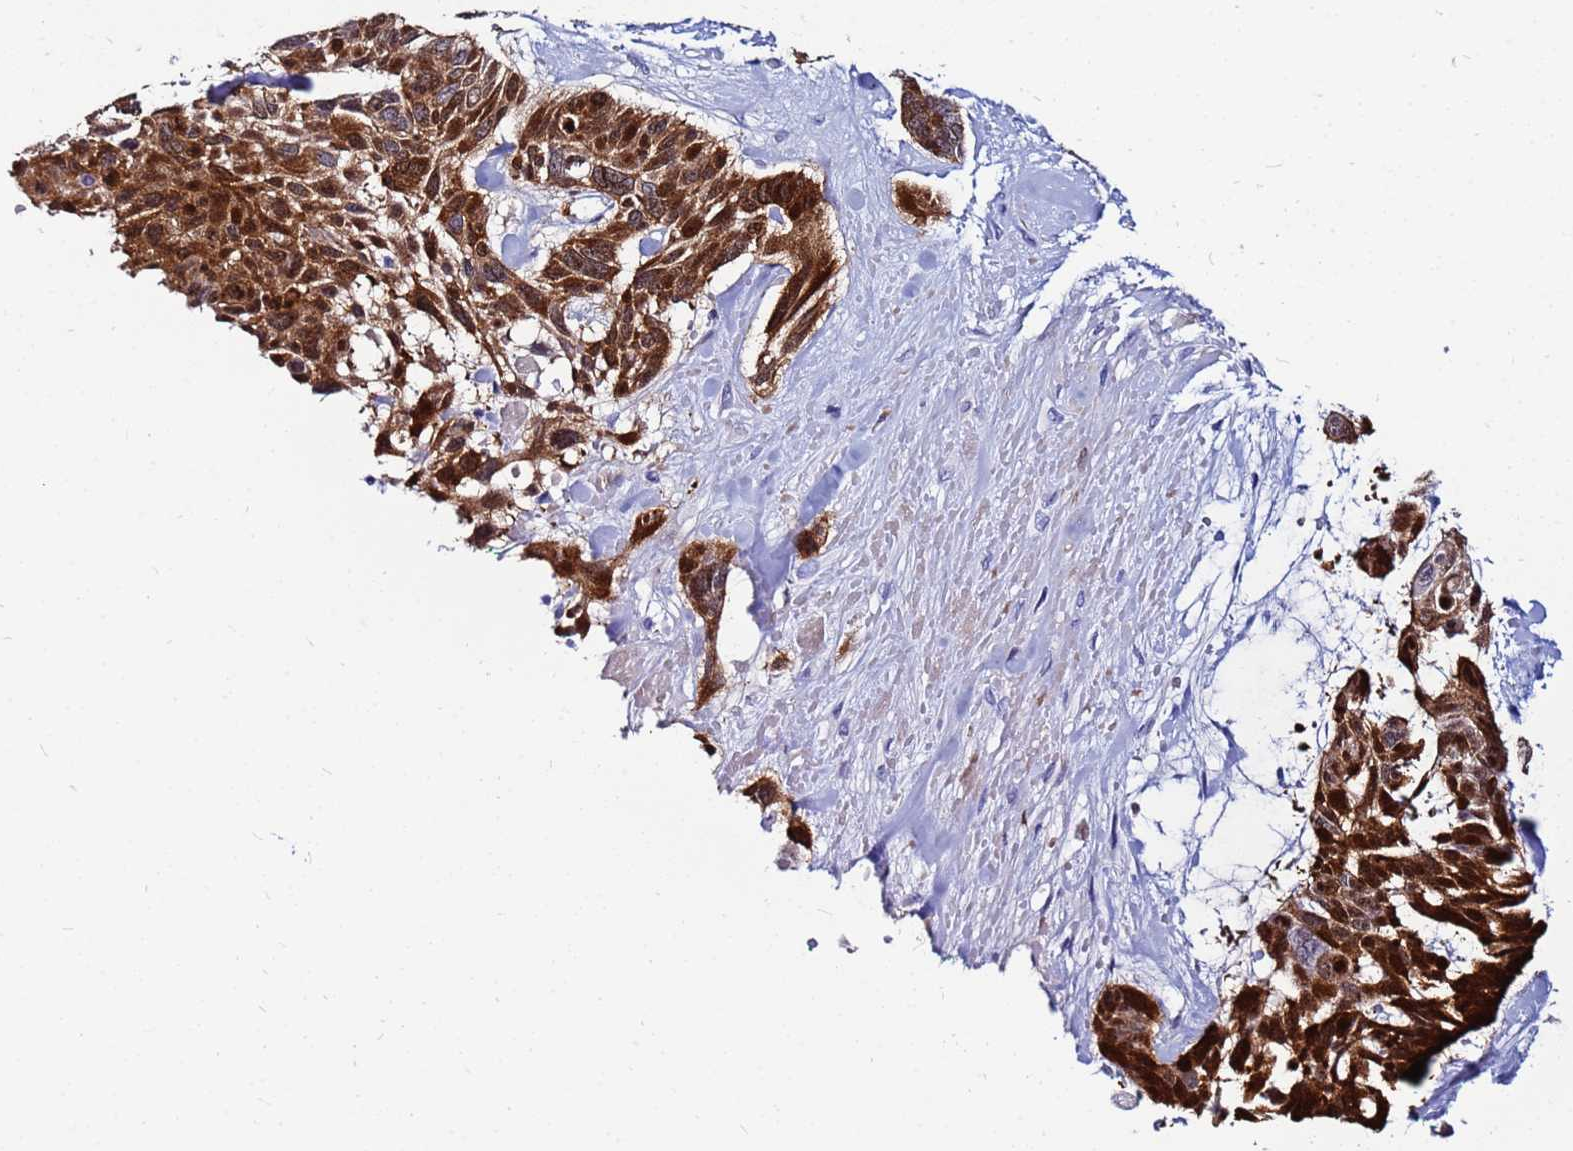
{"staining": {"intensity": "strong", "quantity": ">75%", "location": "cytoplasmic/membranous"}, "tissue": "skin cancer", "cell_type": "Tumor cells", "image_type": "cancer", "snomed": [{"axis": "morphology", "description": "Basal cell carcinoma"}, {"axis": "topography", "description": "Skin"}], "caption": "Immunohistochemistry (IHC) of skin cancer shows high levels of strong cytoplasmic/membranous positivity in about >75% of tumor cells.", "gene": "PPP1R14C", "patient": {"sex": "male", "age": 88}}